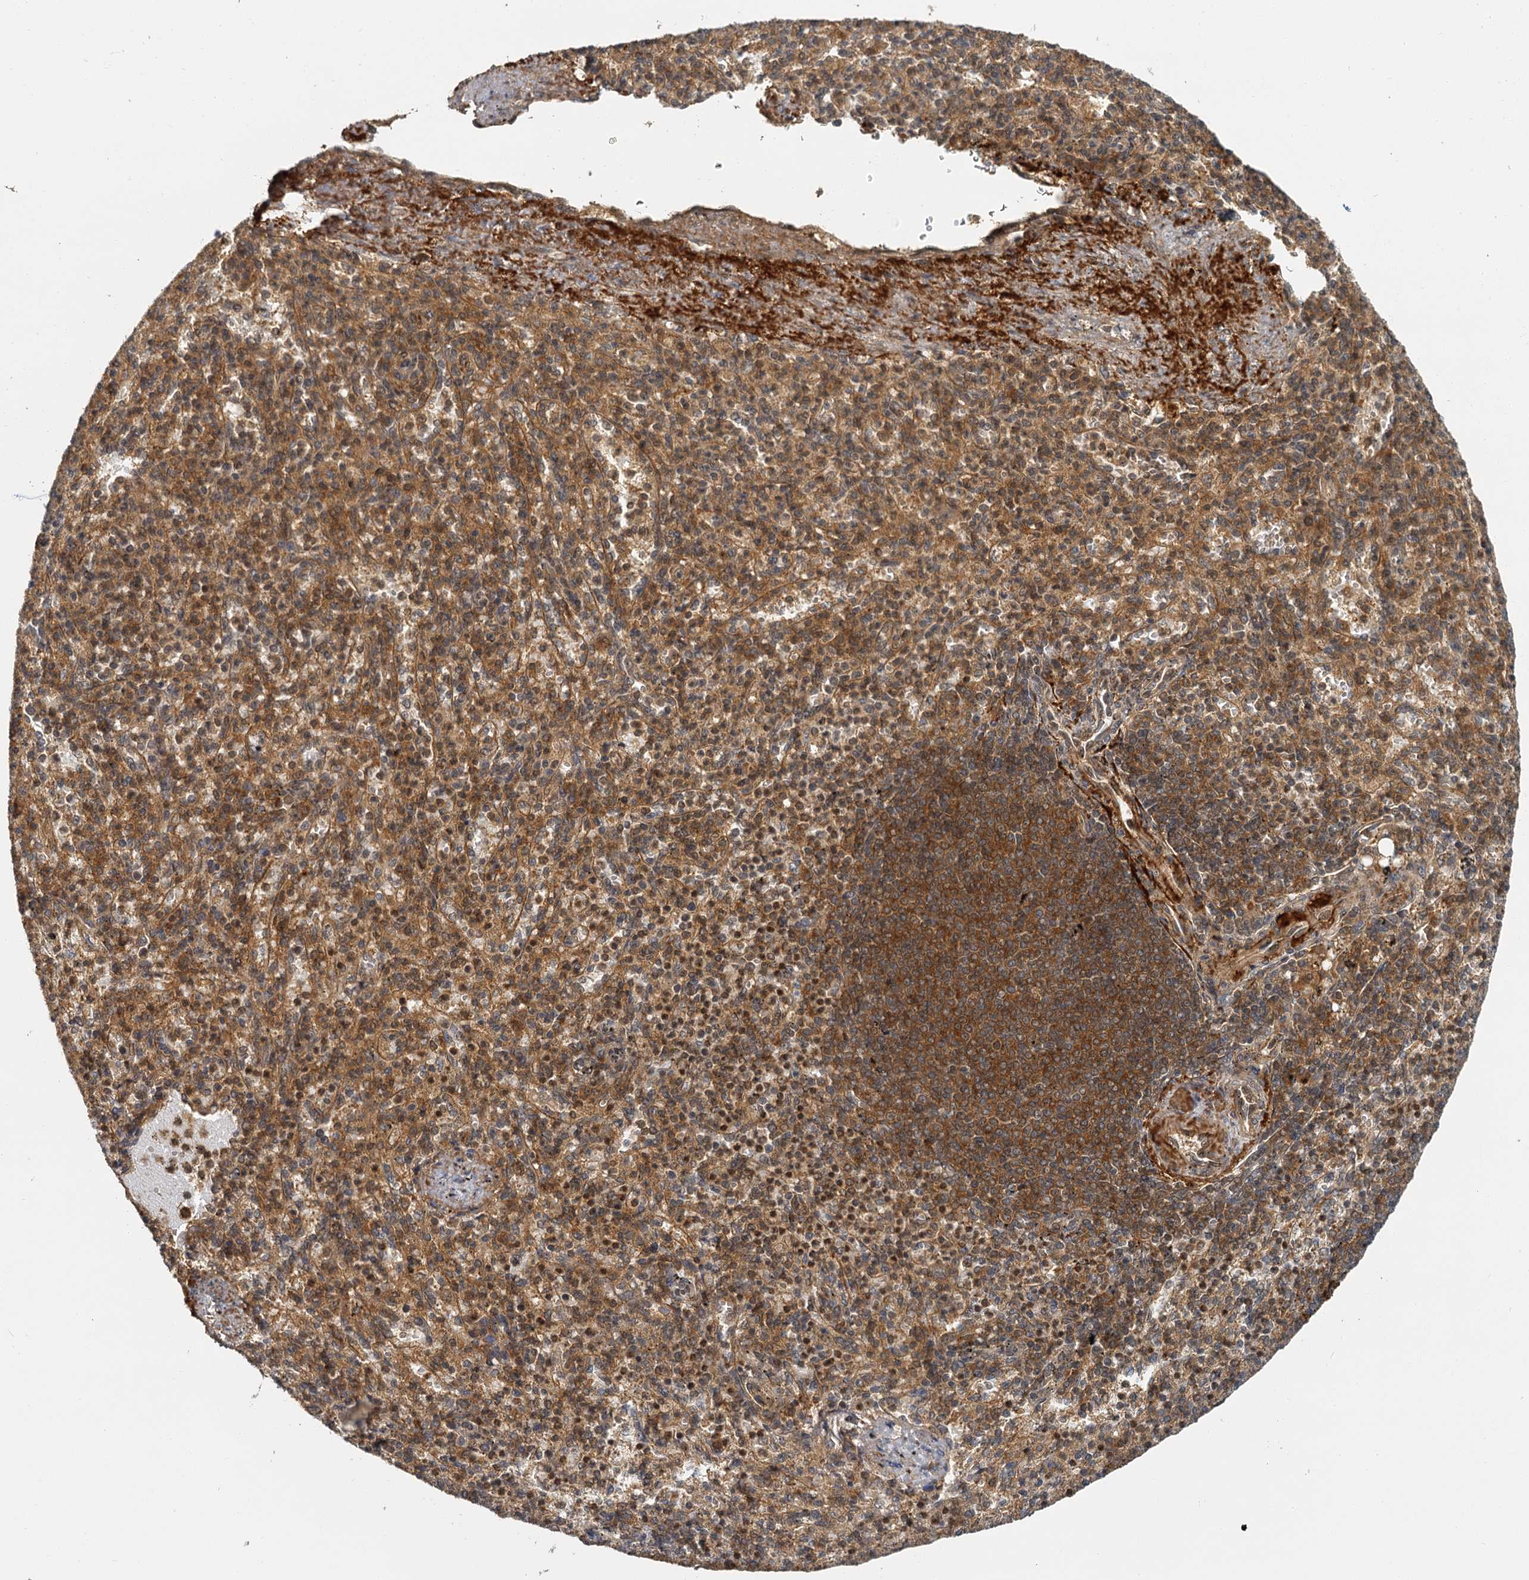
{"staining": {"intensity": "moderate", "quantity": ">75%", "location": "cytoplasmic/membranous,nuclear"}, "tissue": "spleen", "cell_type": "Cells in red pulp", "image_type": "normal", "snomed": [{"axis": "morphology", "description": "Normal tissue, NOS"}, {"axis": "topography", "description": "Spleen"}], "caption": "Immunohistochemistry staining of unremarkable spleen, which displays medium levels of moderate cytoplasmic/membranous,nuclear staining in approximately >75% of cells in red pulp indicating moderate cytoplasmic/membranous,nuclear protein expression. The staining was performed using DAB (brown) for protein detection and nuclei were counterstained in hematoxylin (blue).", "gene": "ZNF549", "patient": {"sex": "female", "age": 74}}